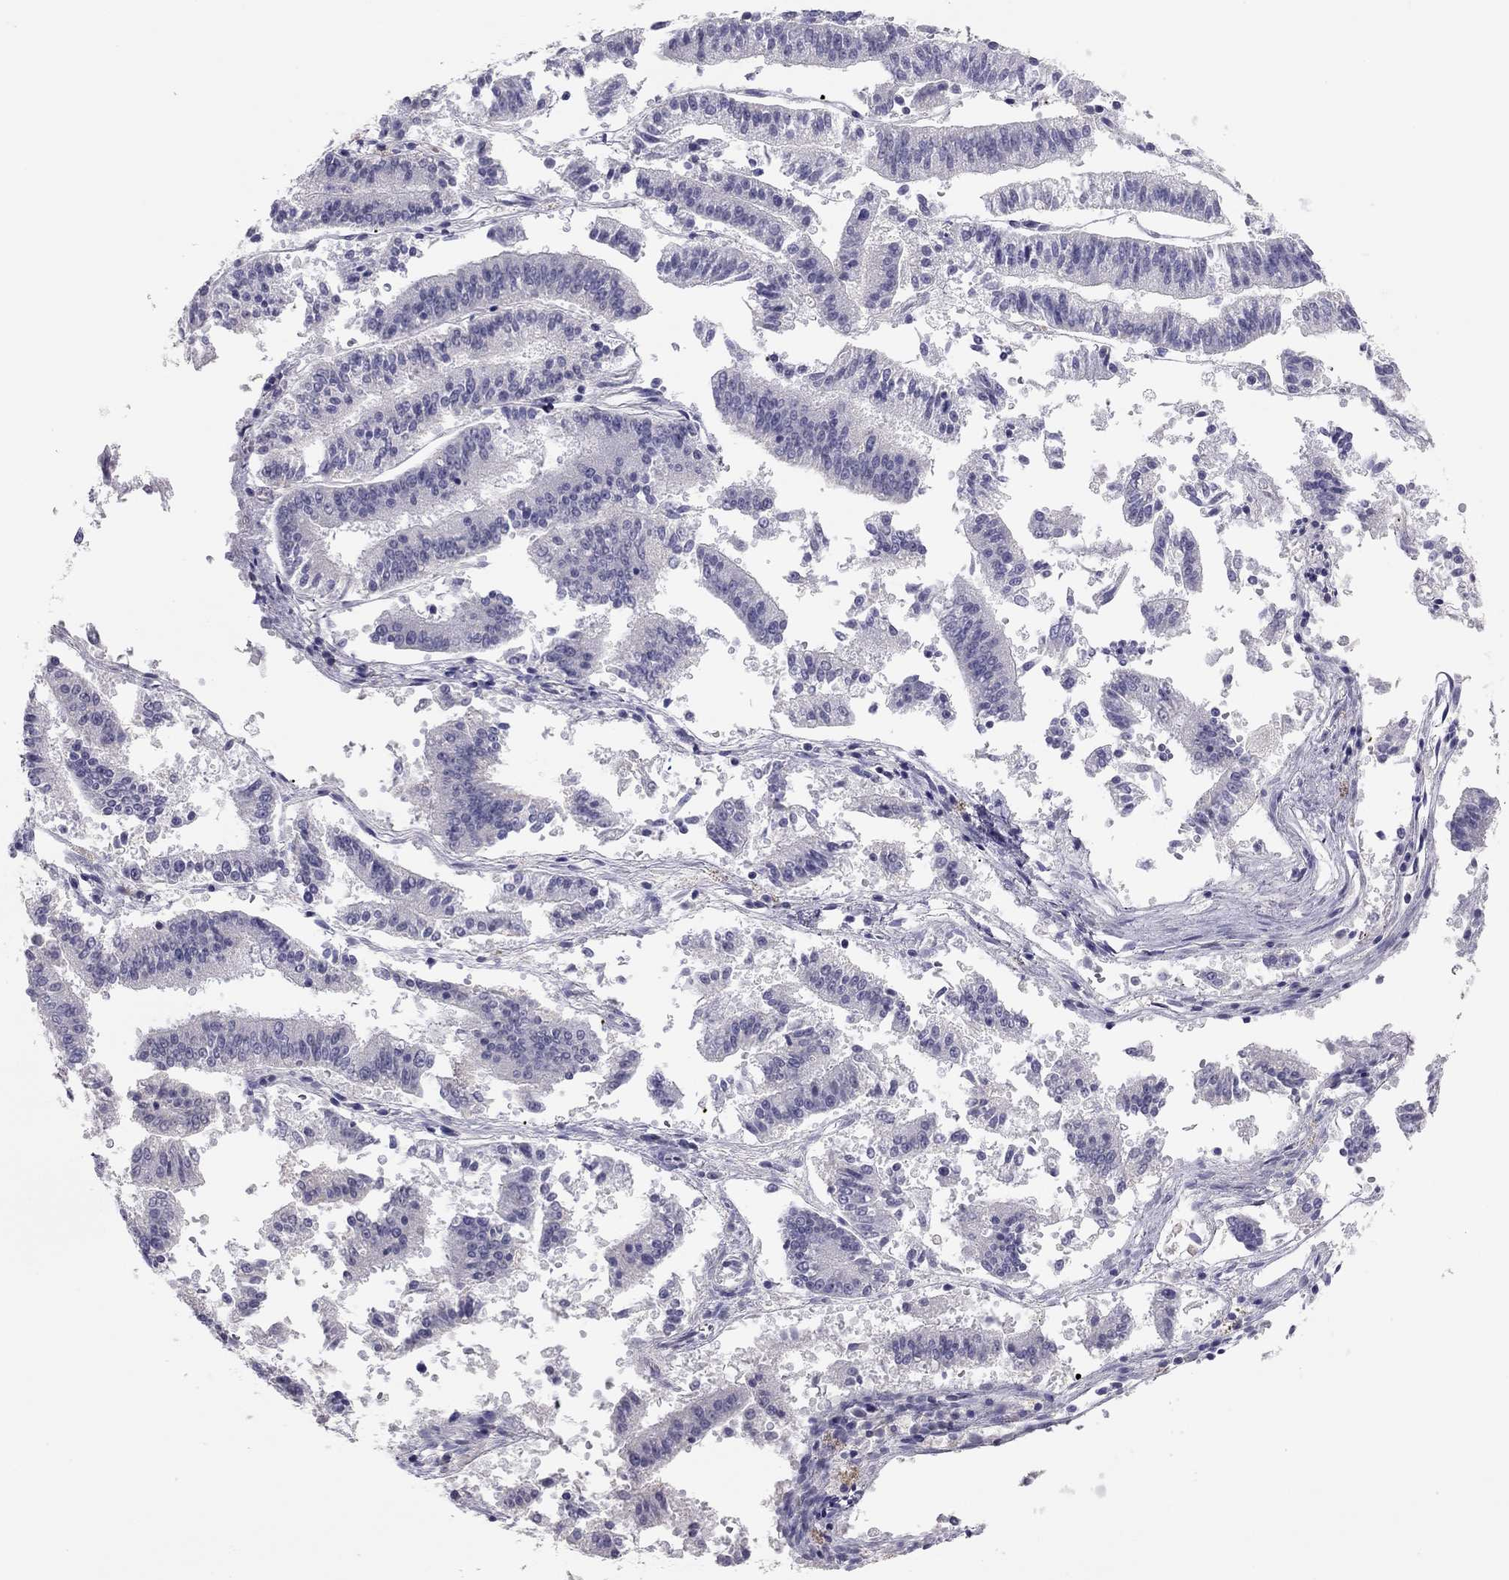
{"staining": {"intensity": "negative", "quantity": "none", "location": "none"}, "tissue": "endometrial cancer", "cell_type": "Tumor cells", "image_type": "cancer", "snomed": [{"axis": "morphology", "description": "Adenocarcinoma, NOS"}, {"axis": "topography", "description": "Endometrium"}], "caption": "Endometrial cancer (adenocarcinoma) was stained to show a protein in brown. There is no significant expression in tumor cells.", "gene": "ADORA2A", "patient": {"sex": "female", "age": 66}}